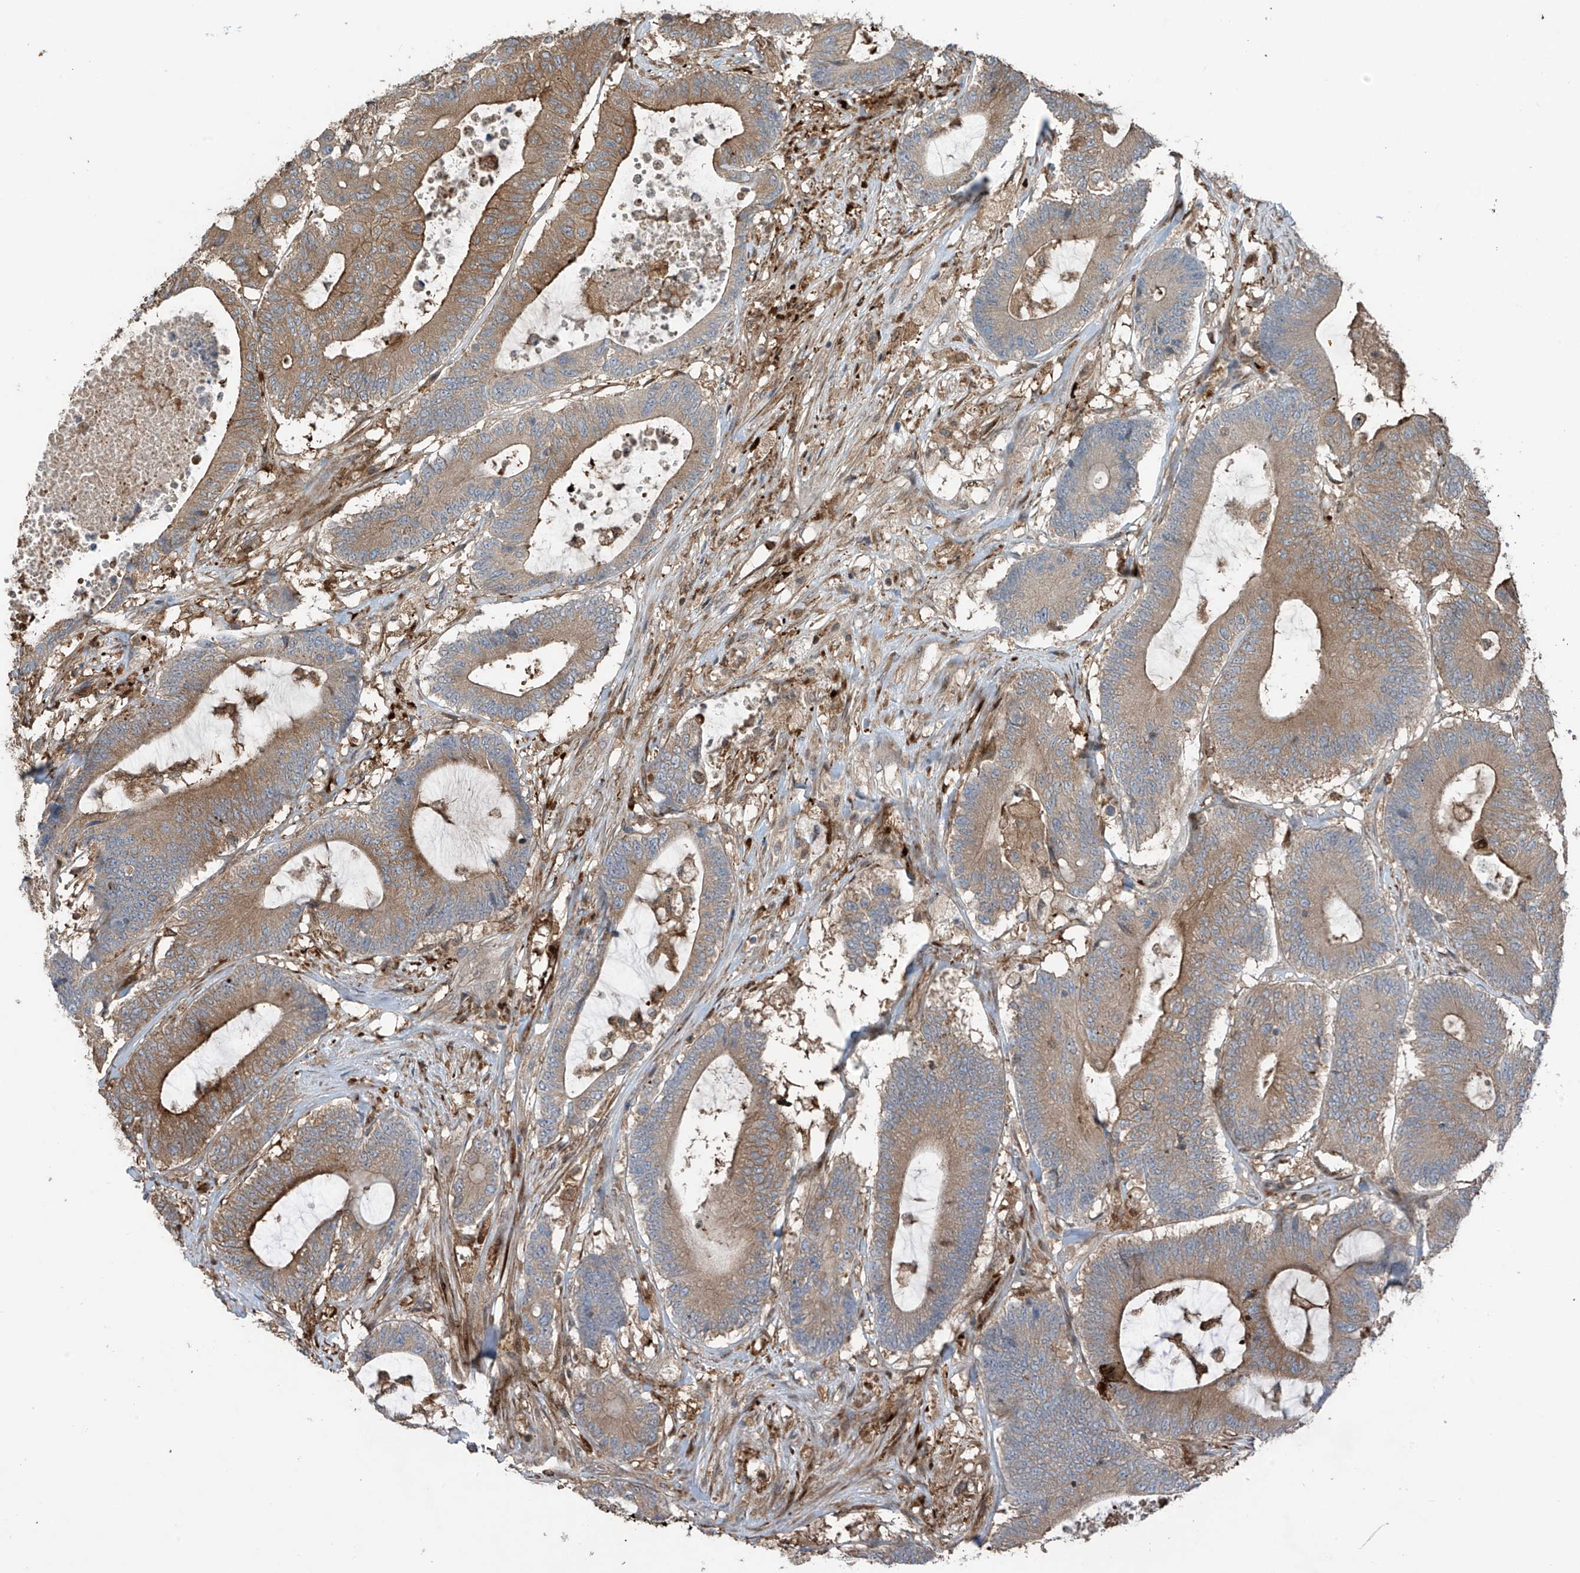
{"staining": {"intensity": "moderate", "quantity": ">75%", "location": "cytoplasmic/membranous"}, "tissue": "colorectal cancer", "cell_type": "Tumor cells", "image_type": "cancer", "snomed": [{"axis": "morphology", "description": "Adenocarcinoma, NOS"}, {"axis": "topography", "description": "Colon"}], "caption": "This is a micrograph of IHC staining of colorectal cancer (adenocarcinoma), which shows moderate positivity in the cytoplasmic/membranous of tumor cells.", "gene": "SAMD3", "patient": {"sex": "female", "age": 84}}